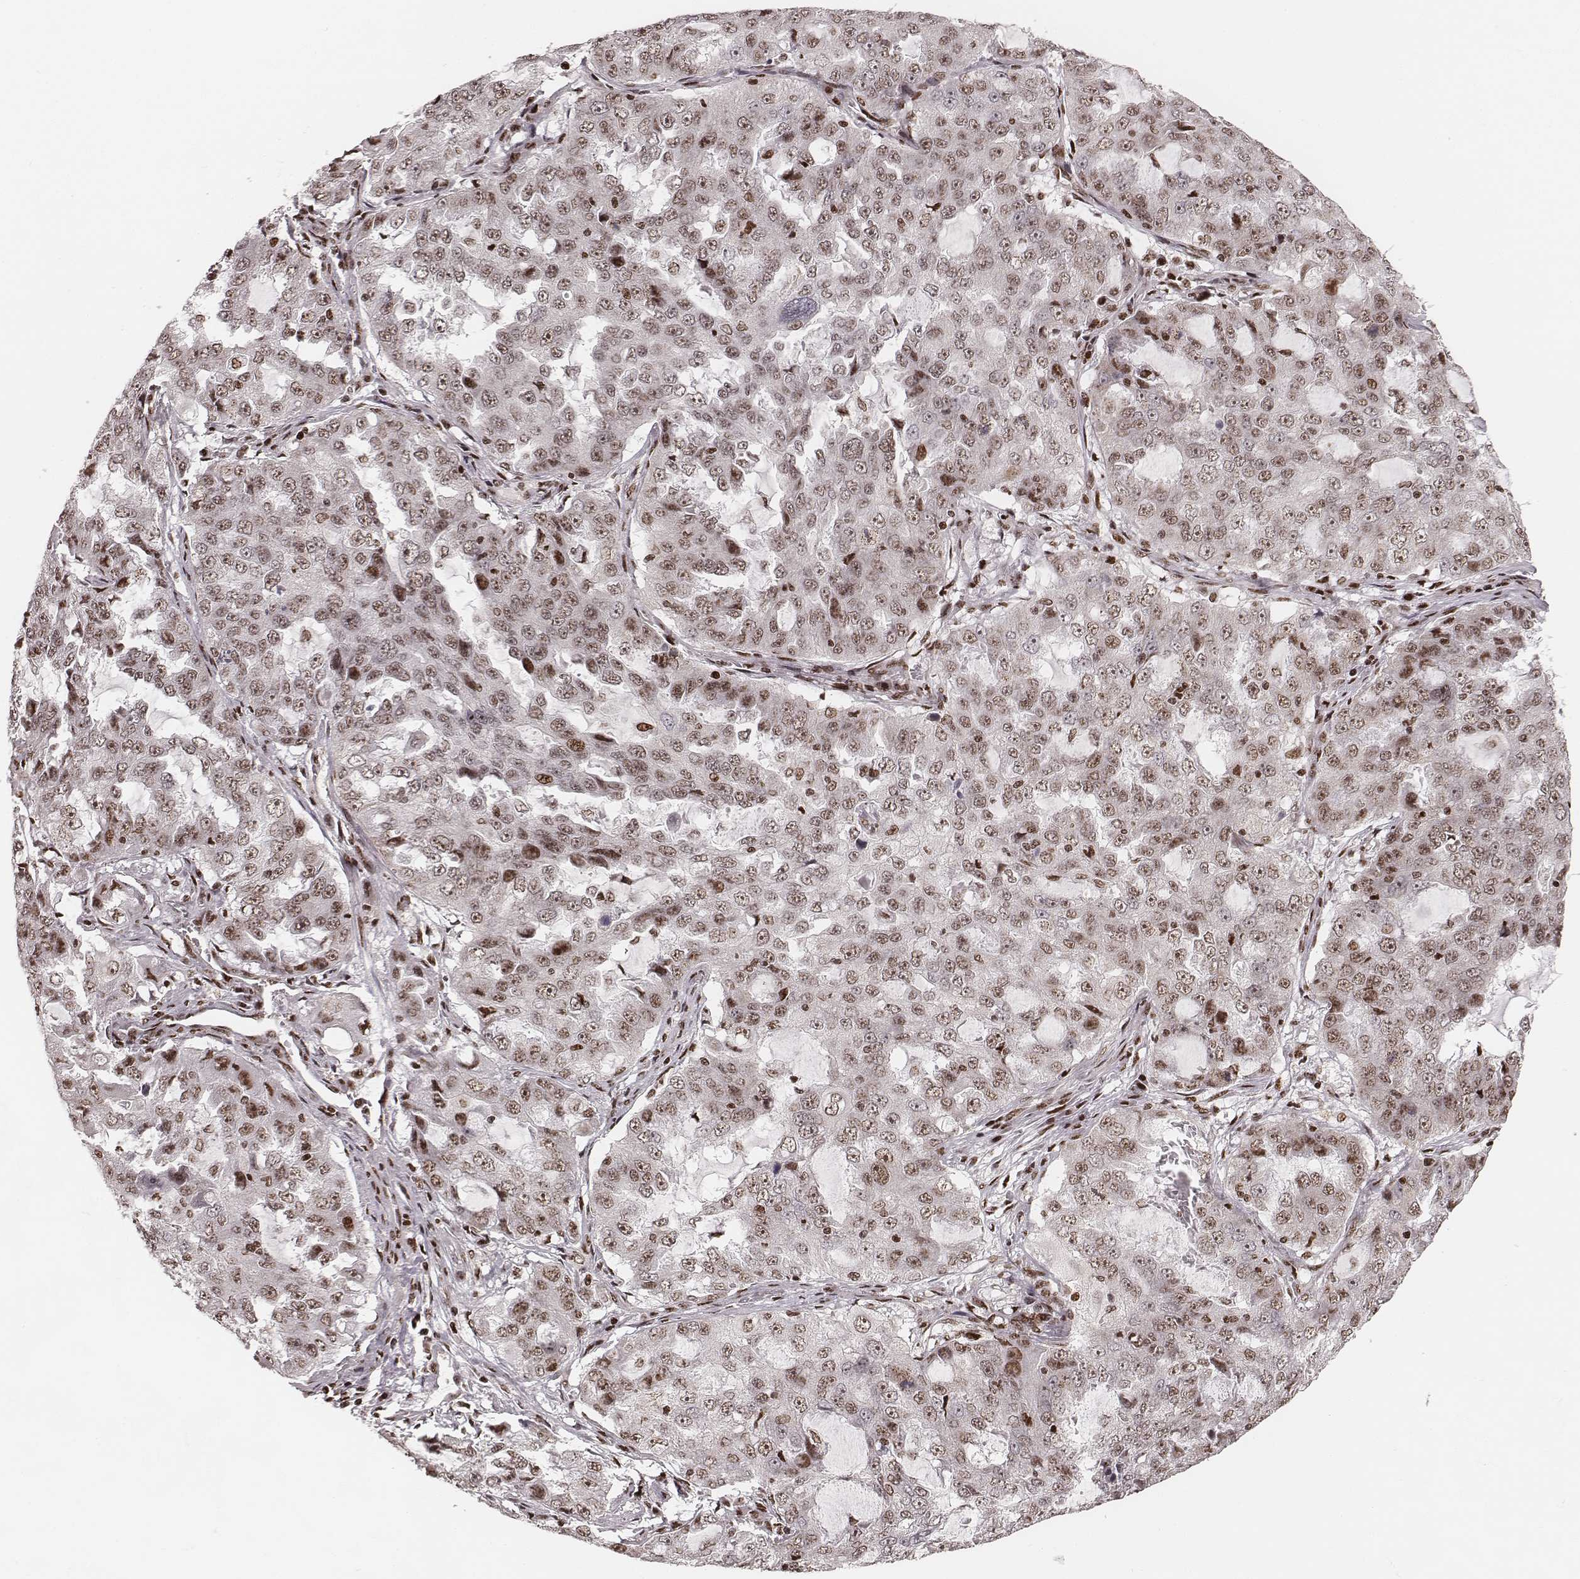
{"staining": {"intensity": "weak", "quantity": ">75%", "location": "nuclear"}, "tissue": "lung cancer", "cell_type": "Tumor cells", "image_type": "cancer", "snomed": [{"axis": "morphology", "description": "Adenocarcinoma, NOS"}, {"axis": "topography", "description": "Lung"}], "caption": "Immunohistochemistry of human lung cancer exhibits low levels of weak nuclear positivity in approximately >75% of tumor cells. (brown staining indicates protein expression, while blue staining denotes nuclei).", "gene": "VRK3", "patient": {"sex": "female", "age": 61}}